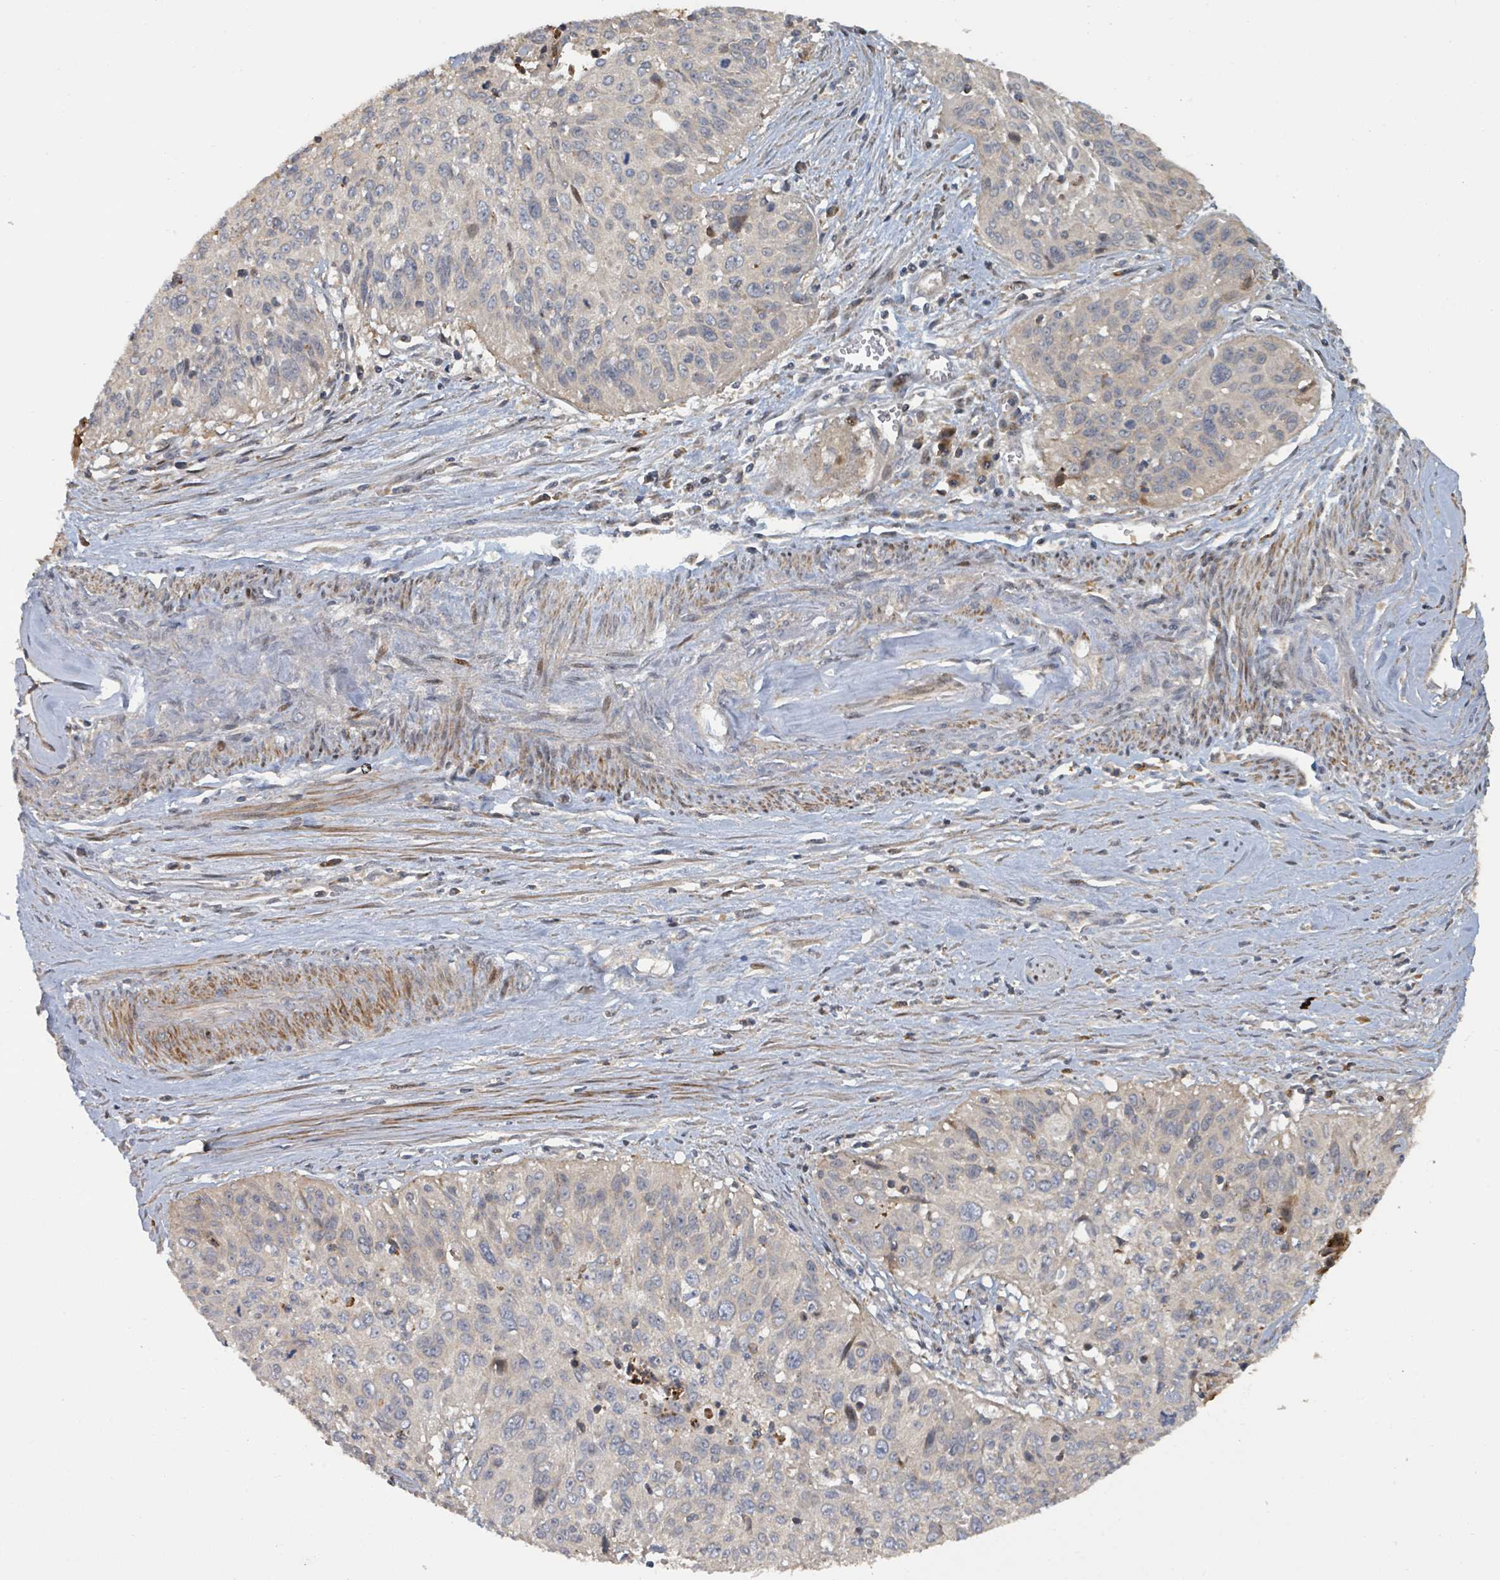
{"staining": {"intensity": "negative", "quantity": "none", "location": "none"}, "tissue": "cervical cancer", "cell_type": "Tumor cells", "image_type": "cancer", "snomed": [{"axis": "morphology", "description": "Squamous cell carcinoma, NOS"}, {"axis": "topography", "description": "Cervix"}], "caption": "This is an IHC micrograph of human cervical squamous cell carcinoma. There is no staining in tumor cells.", "gene": "DPM1", "patient": {"sex": "female", "age": 55}}